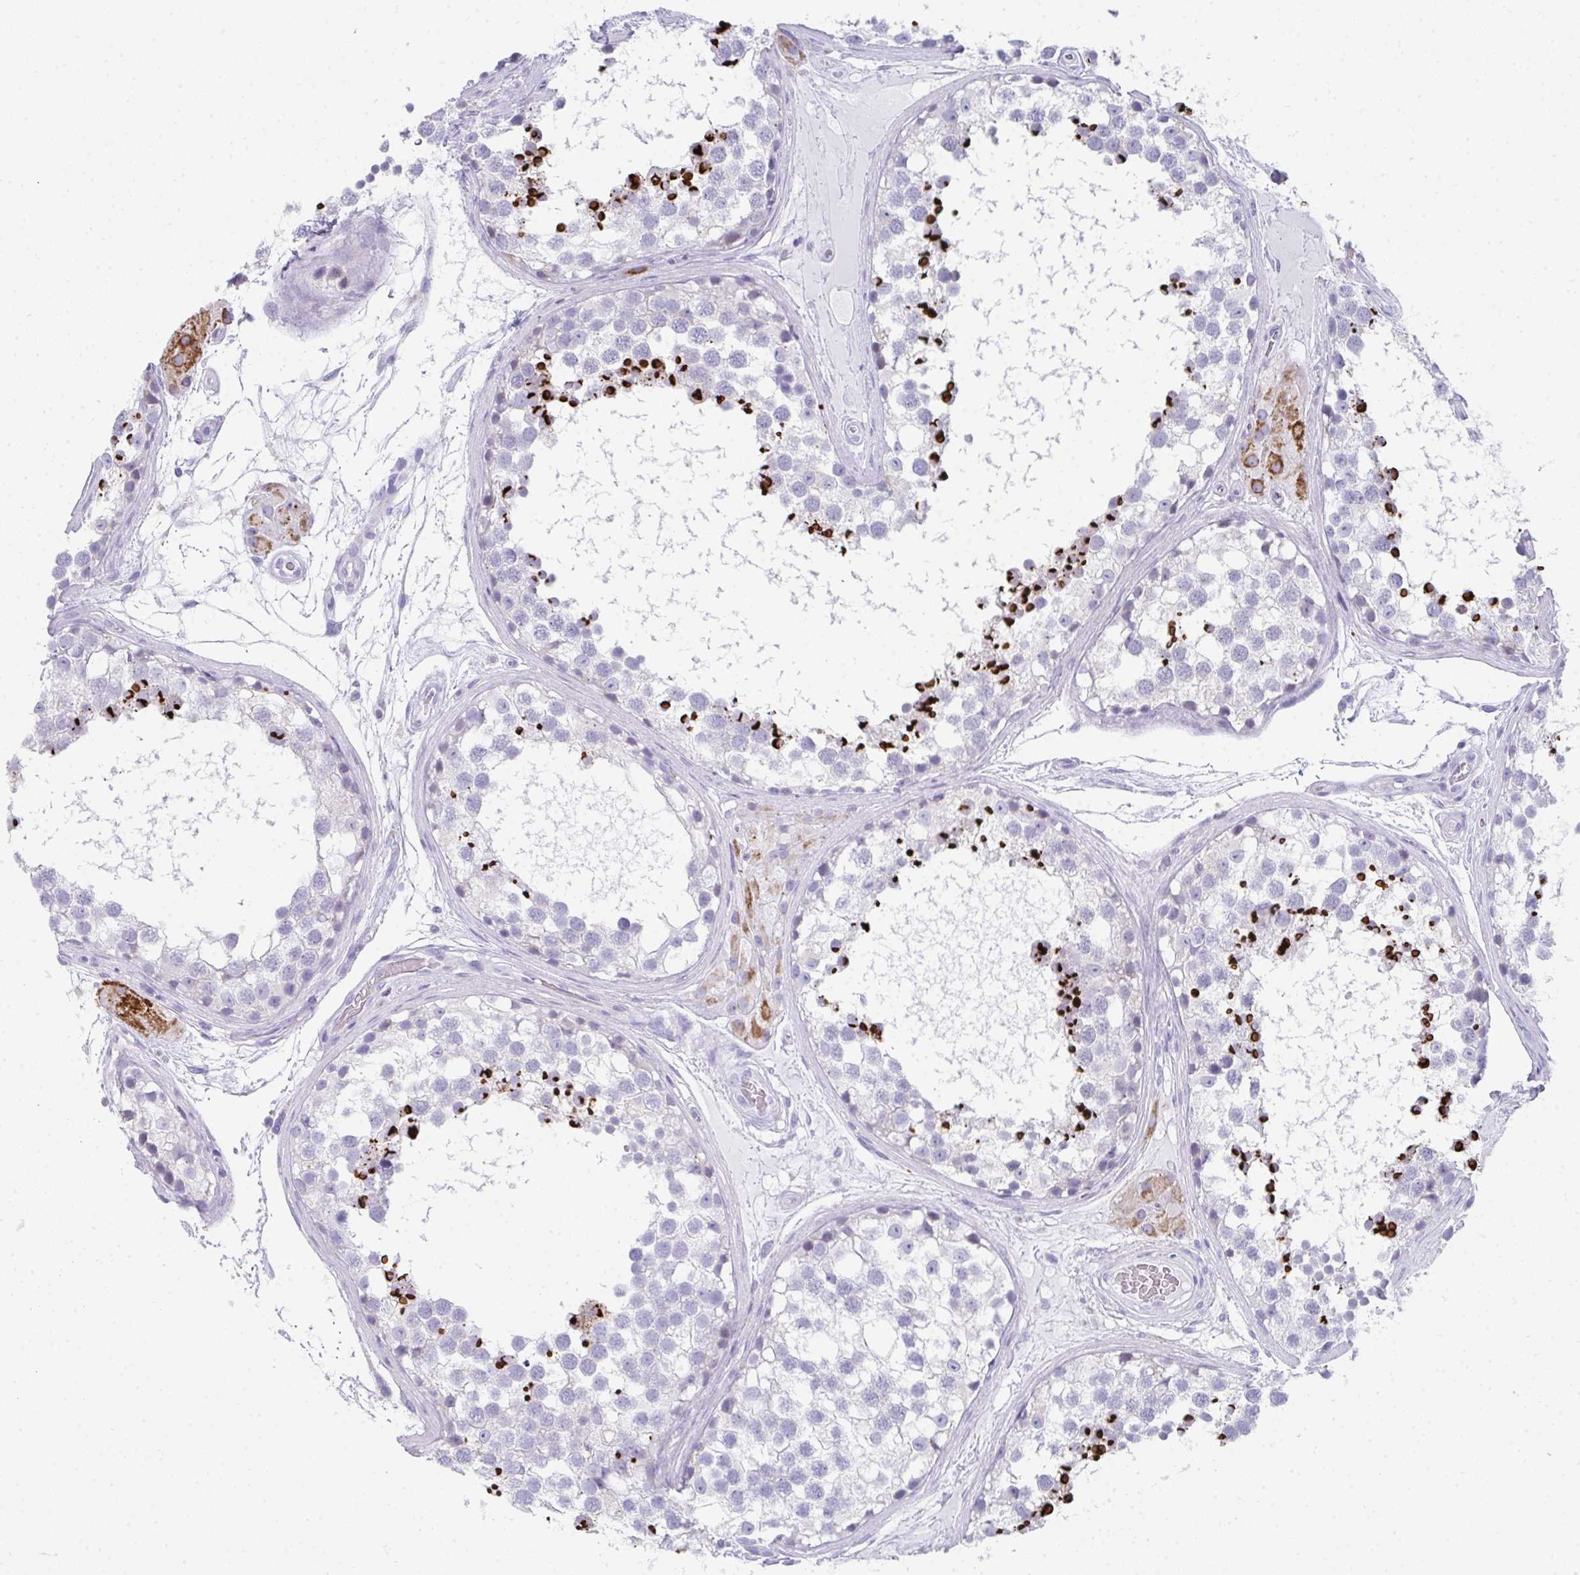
{"staining": {"intensity": "strong", "quantity": "25%-75%", "location": "cytoplasmic/membranous"}, "tissue": "testis", "cell_type": "Cells in seminiferous ducts", "image_type": "normal", "snomed": [{"axis": "morphology", "description": "Normal tissue, NOS"}, {"axis": "morphology", "description": "Seminoma, NOS"}, {"axis": "topography", "description": "Testis"}], "caption": "Immunohistochemical staining of unremarkable human testis shows 25%-75% levels of strong cytoplasmic/membranous protein positivity in approximately 25%-75% of cells in seminiferous ducts. (DAB IHC with brightfield microscopy, high magnification).", "gene": "RLF", "patient": {"sex": "male", "age": 65}}